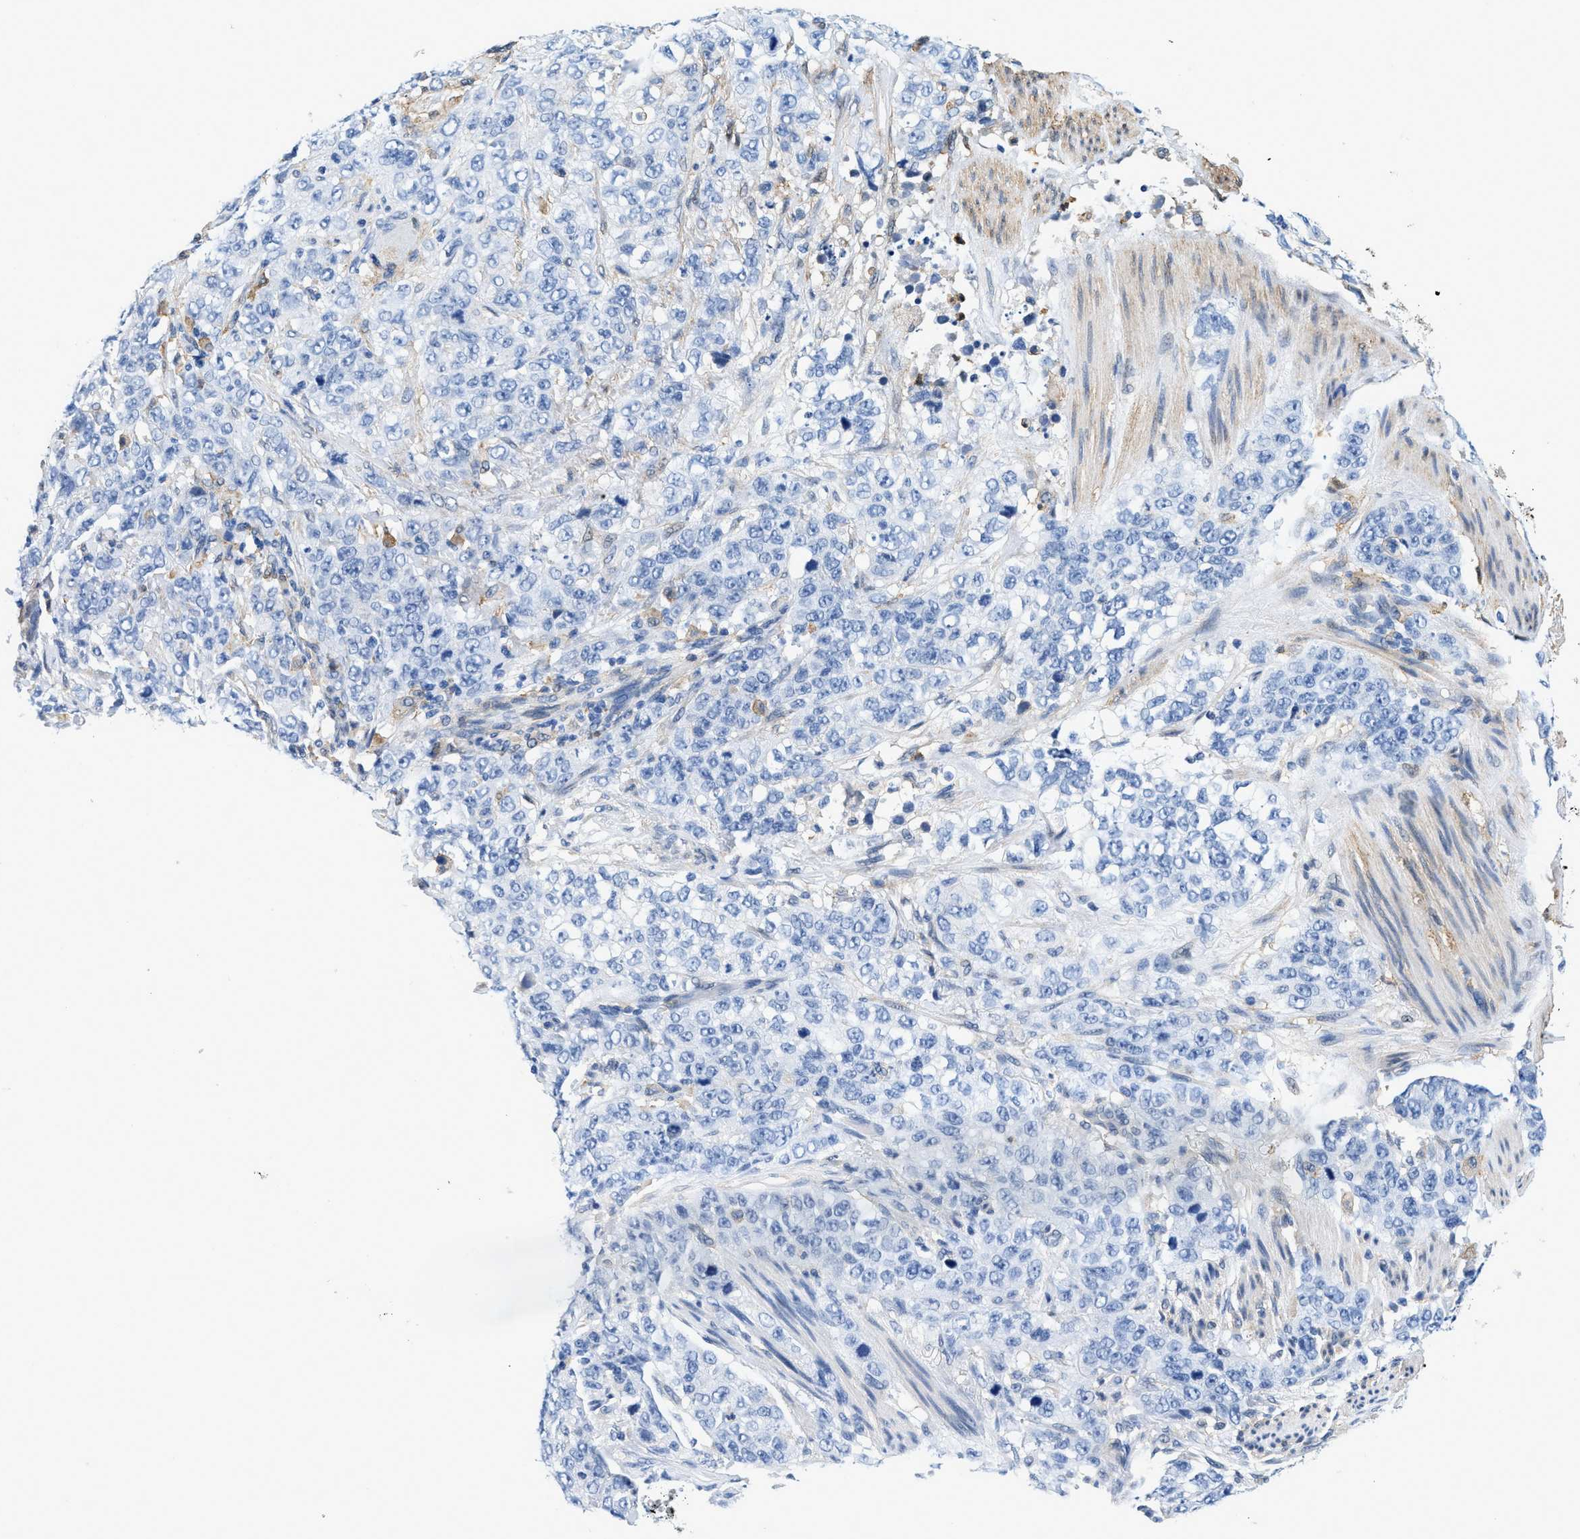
{"staining": {"intensity": "negative", "quantity": "none", "location": "none"}, "tissue": "stomach cancer", "cell_type": "Tumor cells", "image_type": "cancer", "snomed": [{"axis": "morphology", "description": "Adenocarcinoma, NOS"}, {"axis": "topography", "description": "Stomach"}], "caption": "This is a histopathology image of IHC staining of adenocarcinoma (stomach), which shows no expression in tumor cells.", "gene": "GSN", "patient": {"sex": "male", "age": 48}}